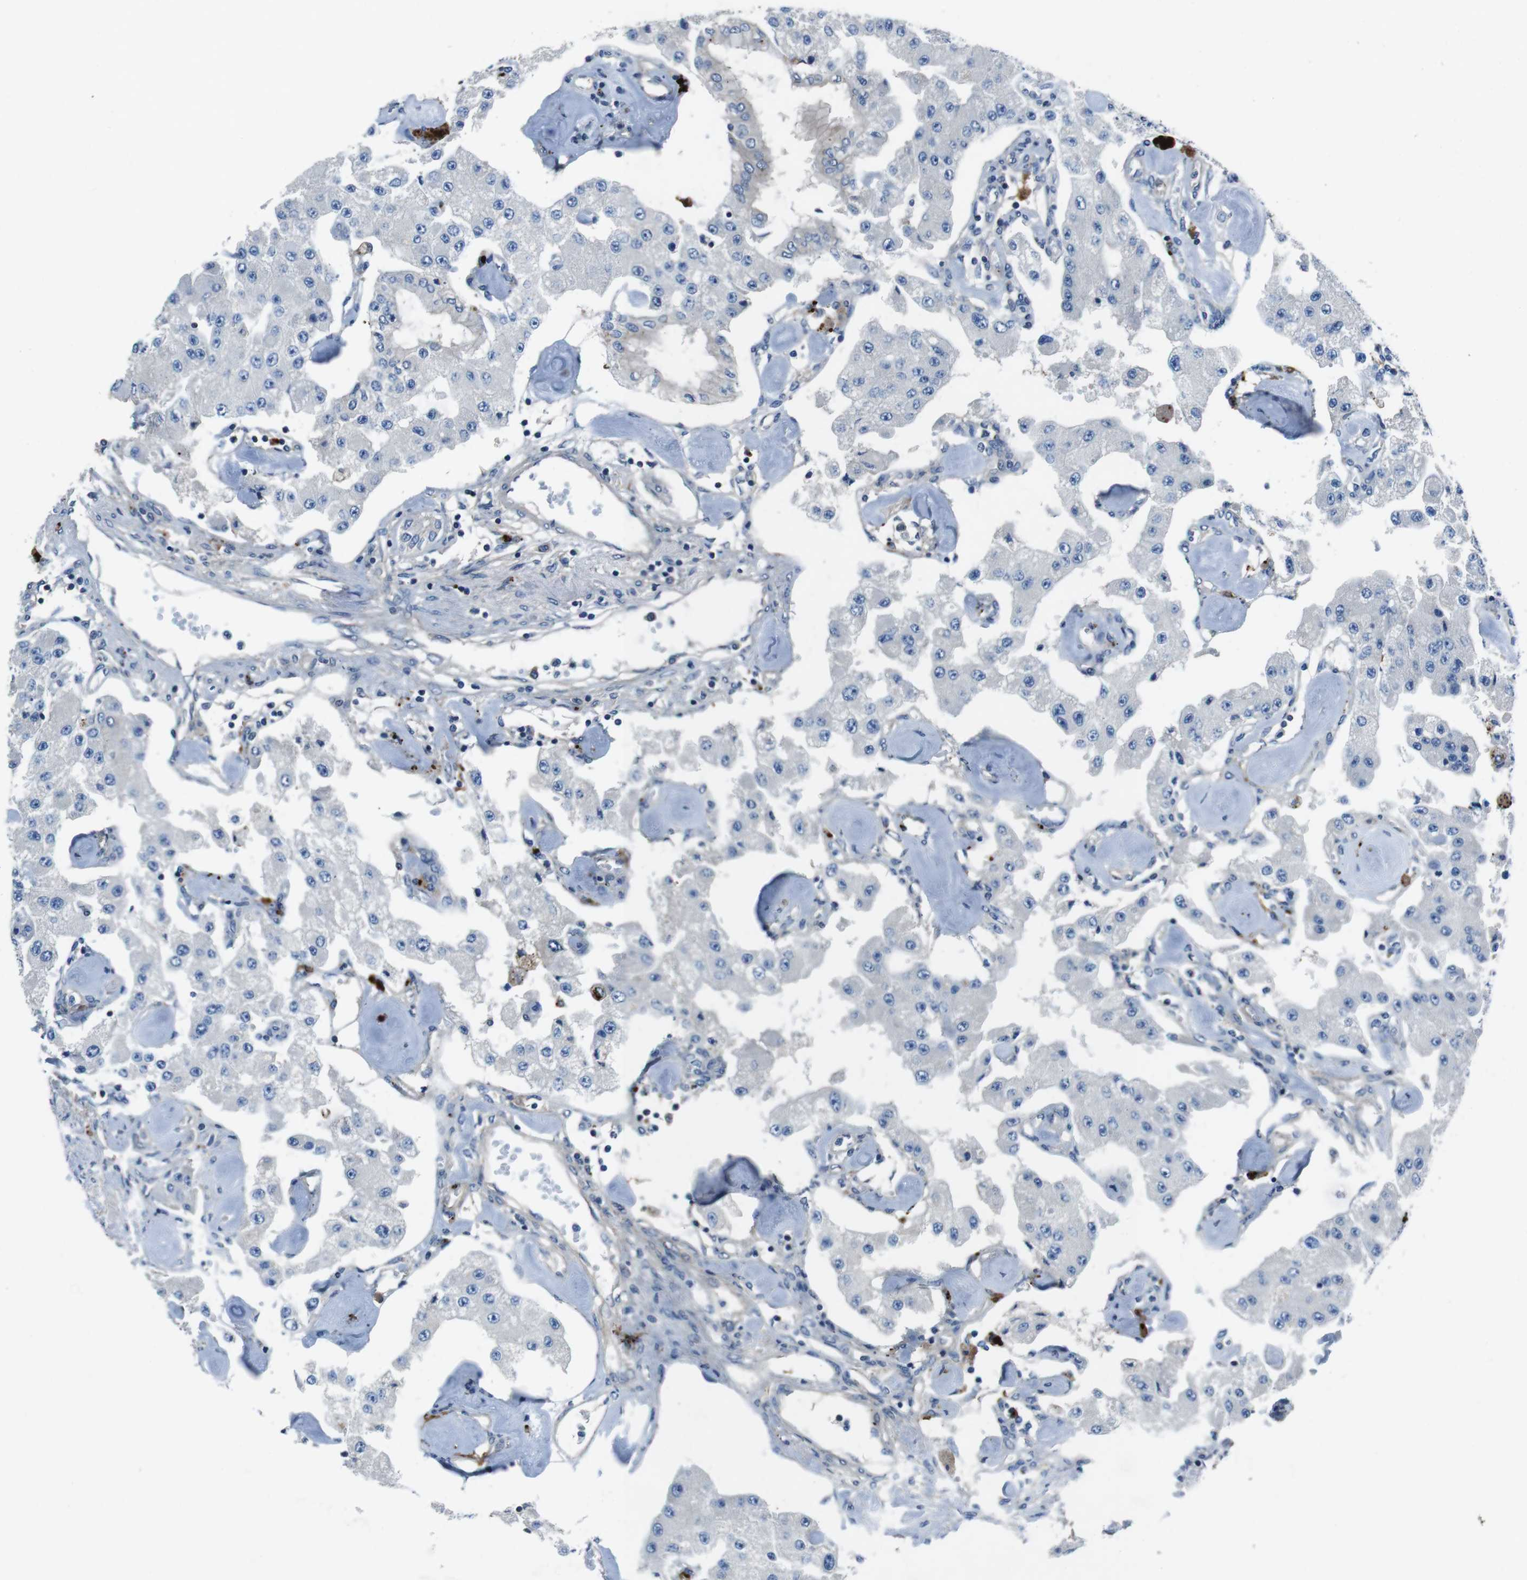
{"staining": {"intensity": "negative", "quantity": "none", "location": "none"}, "tissue": "carcinoid", "cell_type": "Tumor cells", "image_type": "cancer", "snomed": [{"axis": "morphology", "description": "Carcinoid, malignant, NOS"}, {"axis": "topography", "description": "Pancreas"}], "caption": "Tumor cells show no significant protein expression in carcinoid.", "gene": "TULP3", "patient": {"sex": "male", "age": 41}}